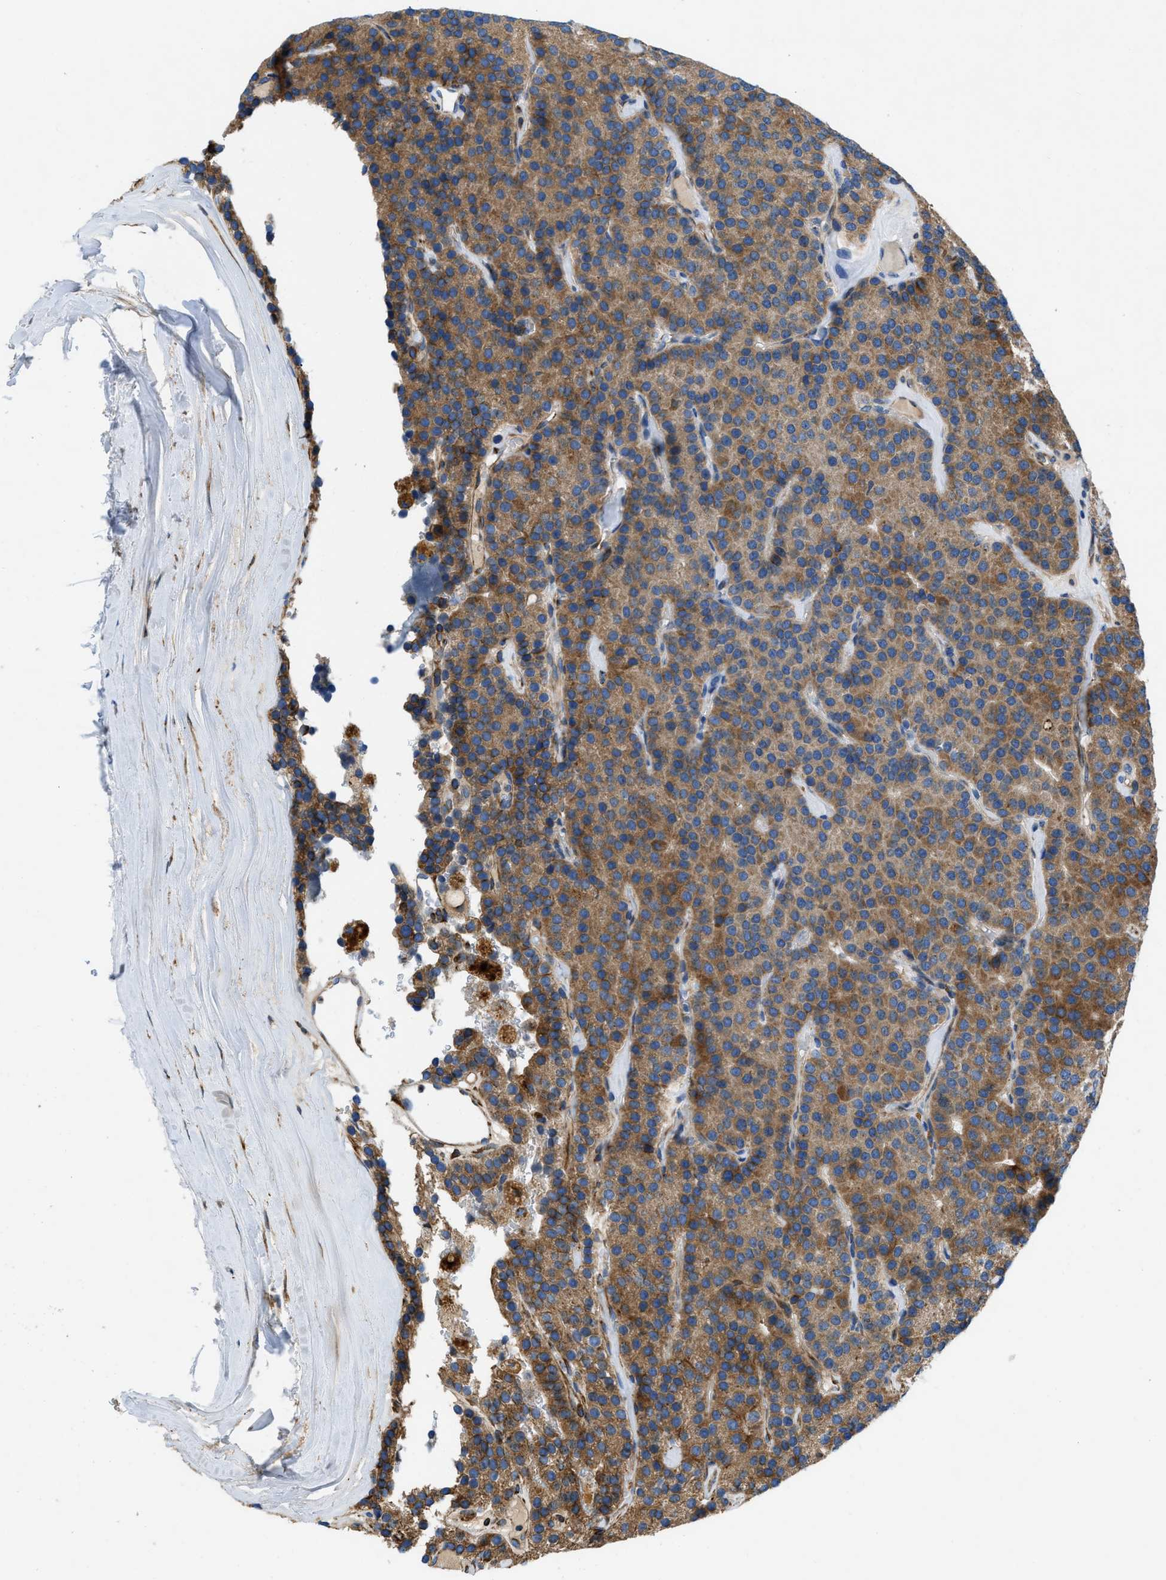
{"staining": {"intensity": "moderate", "quantity": ">75%", "location": "cytoplasmic/membranous"}, "tissue": "parathyroid gland", "cell_type": "Glandular cells", "image_type": "normal", "snomed": [{"axis": "morphology", "description": "Normal tissue, NOS"}, {"axis": "morphology", "description": "Adenoma, NOS"}, {"axis": "topography", "description": "Parathyroid gland"}], "caption": "Moderate cytoplasmic/membranous staining for a protein is identified in about >75% of glandular cells of normal parathyroid gland using immunohistochemistry (IHC).", "gene": "TMEM248", "patient": {"sex": "female", "age": 86}}